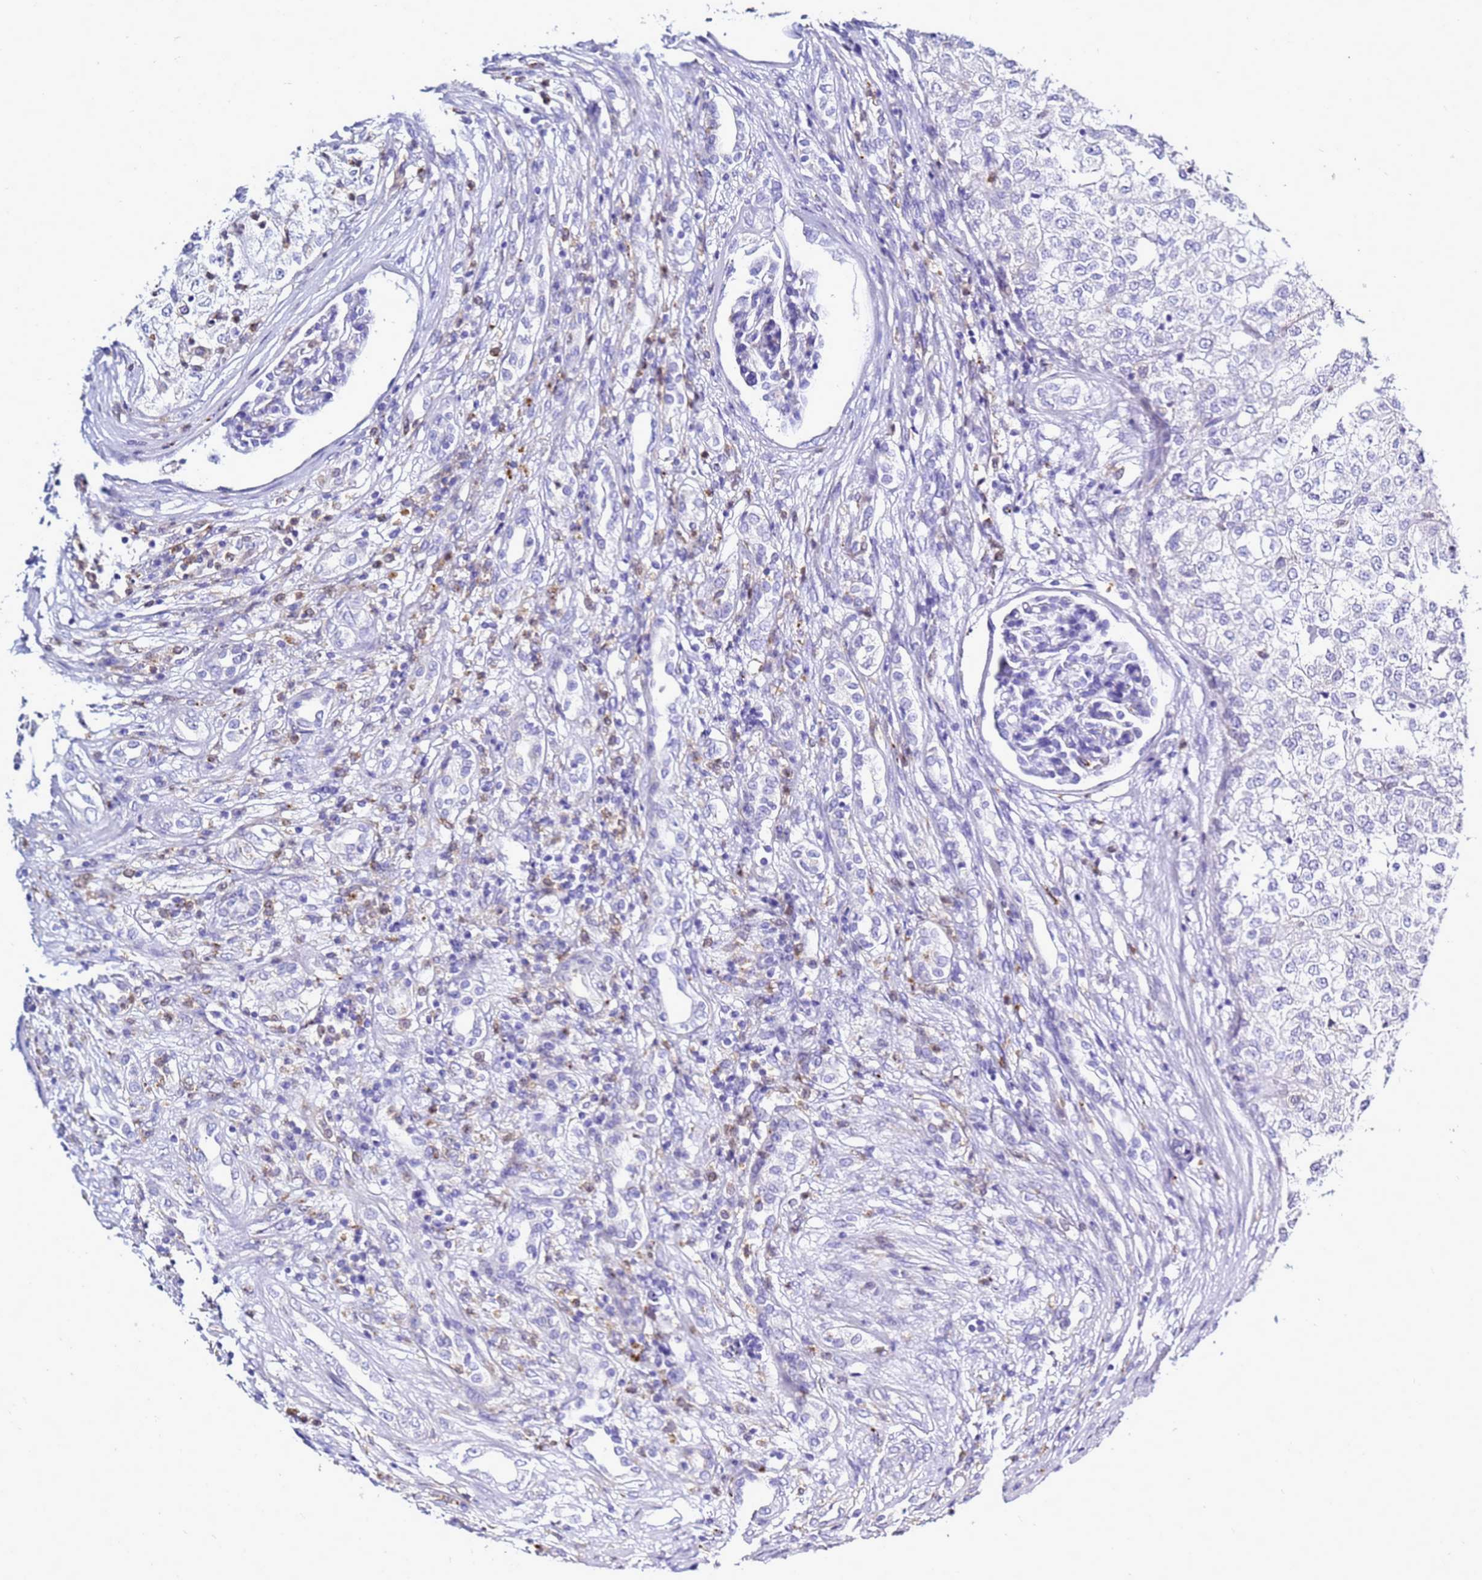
{"staining": {"intensity": "negative", "quantity": "none", "location": "none"}, "tissue": "renal cancer", "cell_type": "Tumor cells", "image_type": "cancer", "snomed": [{"axis": "morphology", "description": "Adenocarcinoma, NOS"}, {"axis": "topography", "description": "Kidney"}], "caption": "IHC photomicrograph of neoplastic tissue: human renal cancer (adenocarcinoma) stained with DAB shows no significant protein positivity in tumor cells.", "gene": "CSTA", "patient": {"sex": "female", "age": 54}}